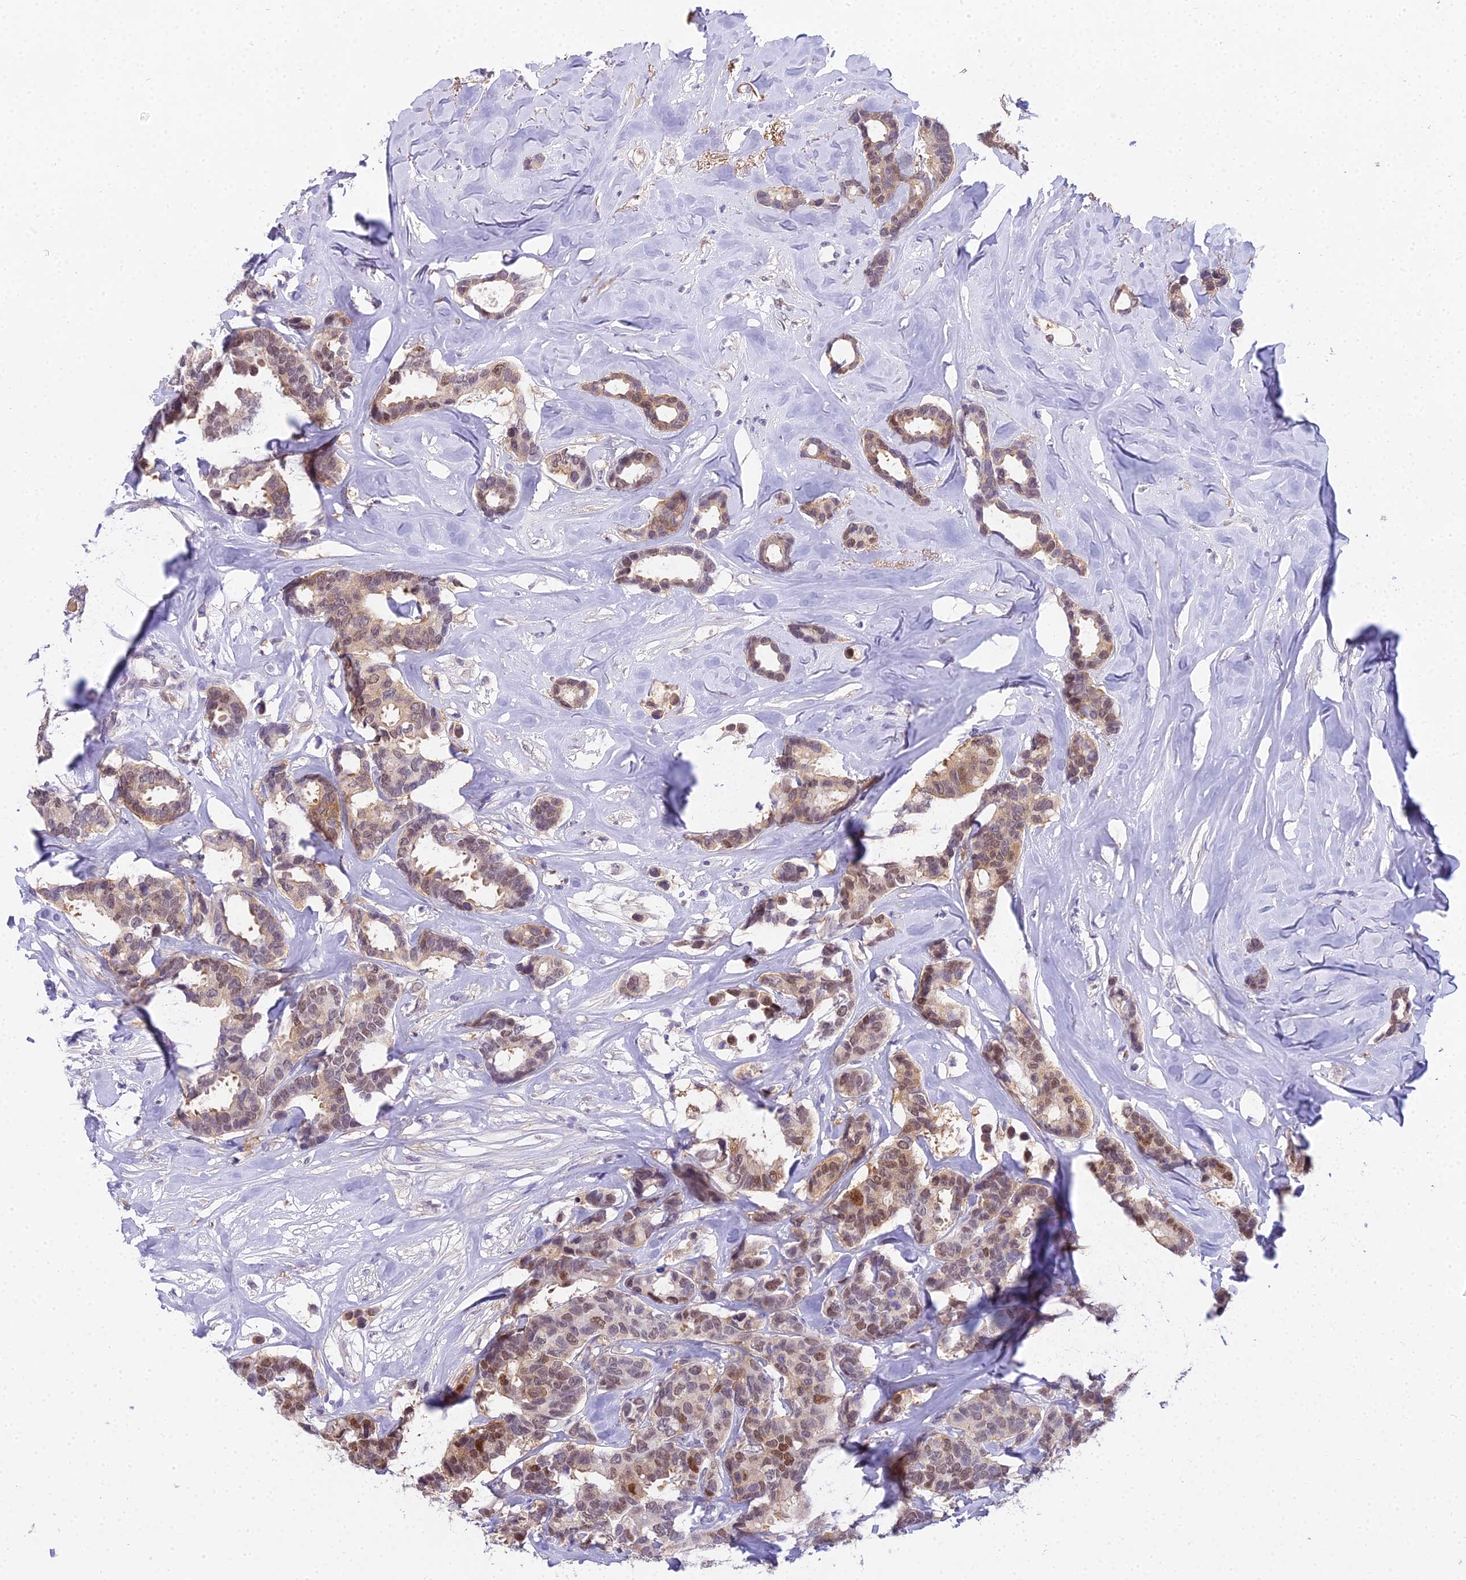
{"staining": {"intensity": "moderate", "quantity": "25%-75%", "location": "nuclear"}, "tissue": "breast cancer", "cell_type": "Tumor cells", "image_type": "cancer", "snomed": [{"axis": "morphology", "description": "Duct carcinoma"}, {"axis": "topography", "description": "Breast"}], "caption": "Breast cancer stained for a protein demonstrates moderate nuclear positivity in tumor cells.", "gene": "MAT2A", "patient": {"sex": "female", "age": 87}}